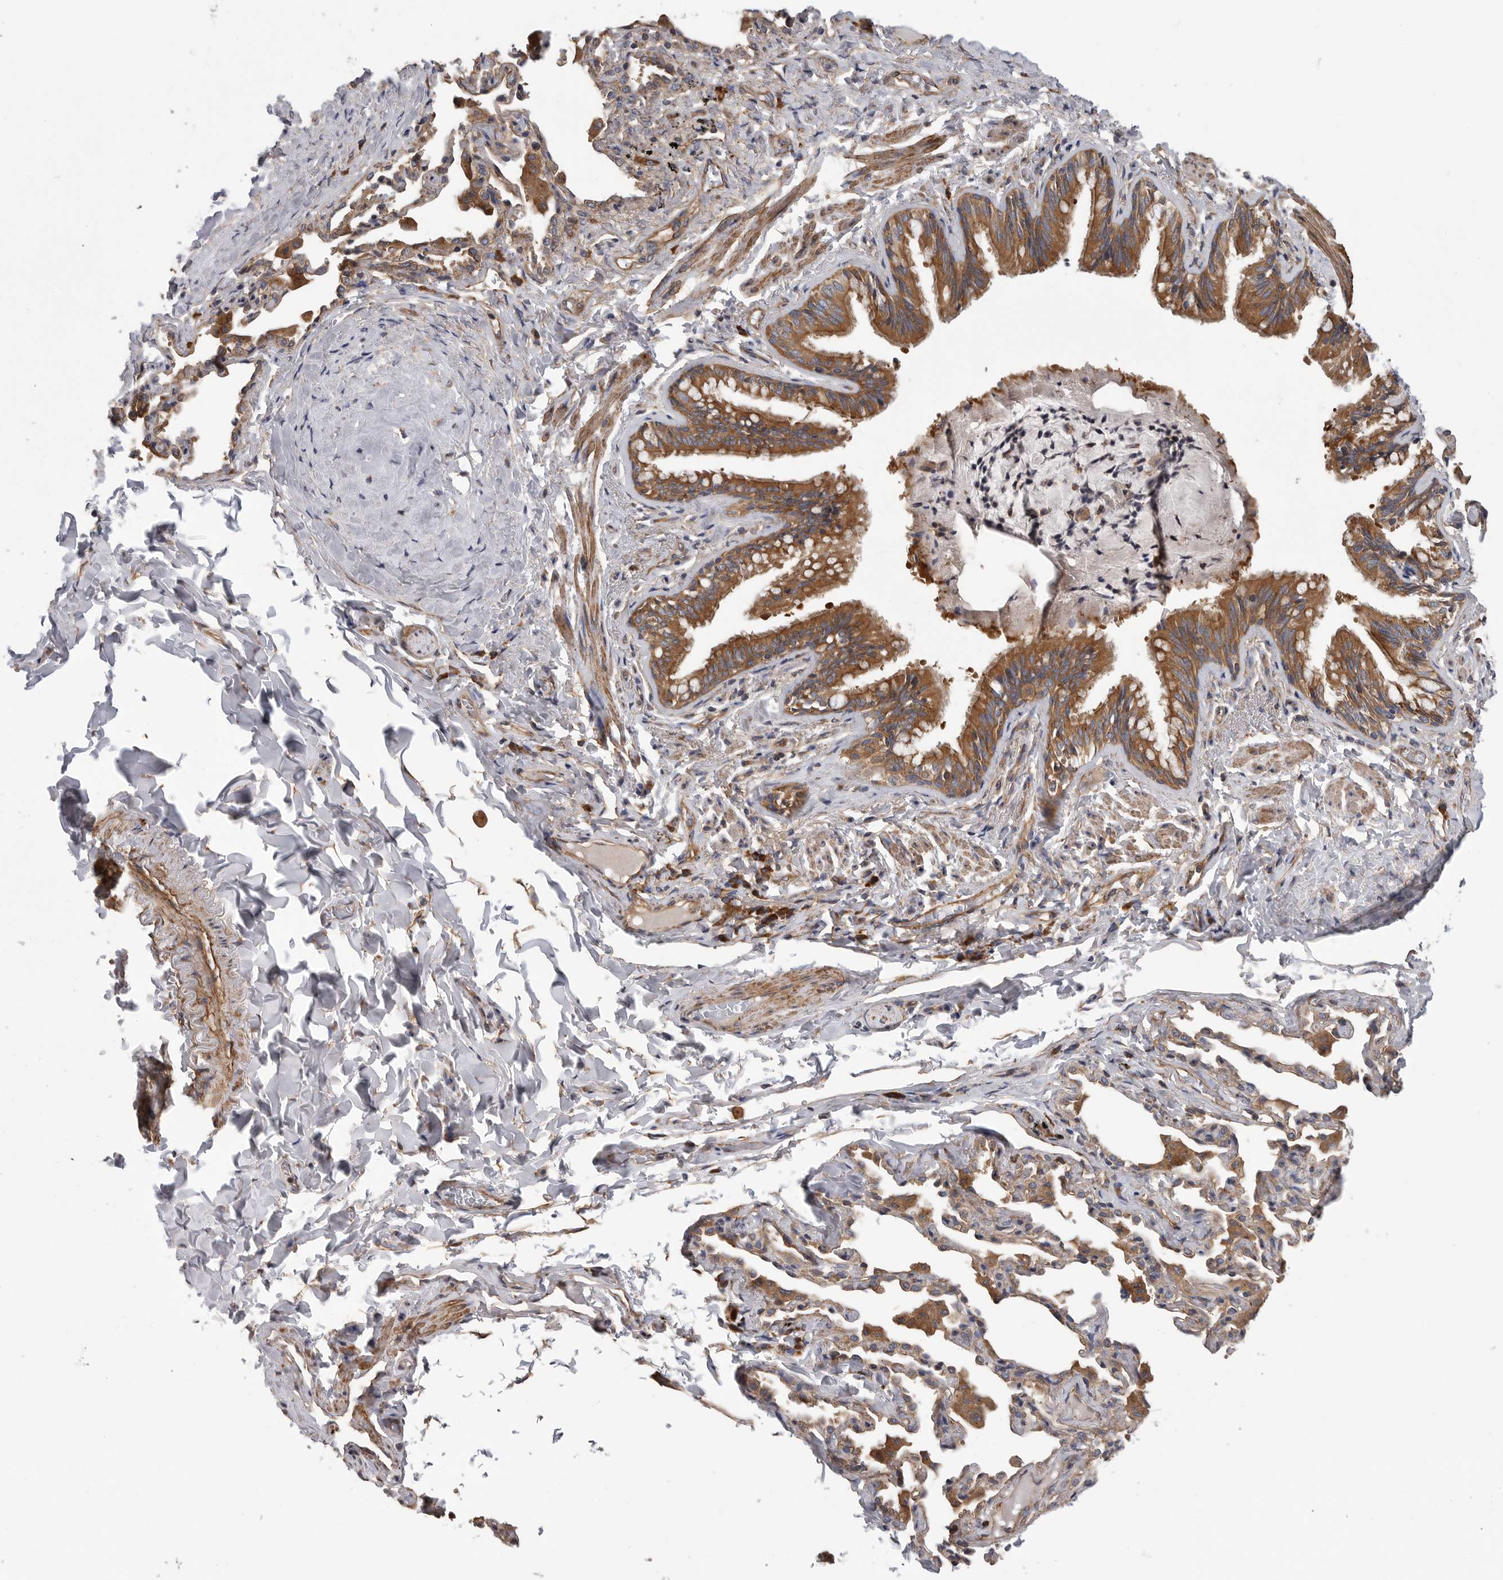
{"staining": {"intensity": "moderate", "quantity": ">75%", "location": "cytoplasmic/membranous"}, "tissue": "bronchus", "cell_type": "Respiratory epithelial cells", "image_type": "normal", "snomed": [{"axis": "morphology", "description": "Normal tissue, NOS"}, {"axis": "morphology", "description": "Inflammation, NOS"}, {"axis": "topography", "description": "Bronchus"}, {"axis": "topography", "description": "Lung"}], "caption": "Immunohistochemistry staining of unremarkable bronchus, which shows medium levels of moderate cytoplasmic/membranous positivity in approximately >75% of respiratory epithelial cells indicating moderate cytoplasmic/membranous protein staining. The staining was performed using DAB (brown) for protein detection and nuclei were counterstained in hematoxylin (blue).", "gene": "OXR1", "patient": {"sex": "female", "age": 46}}